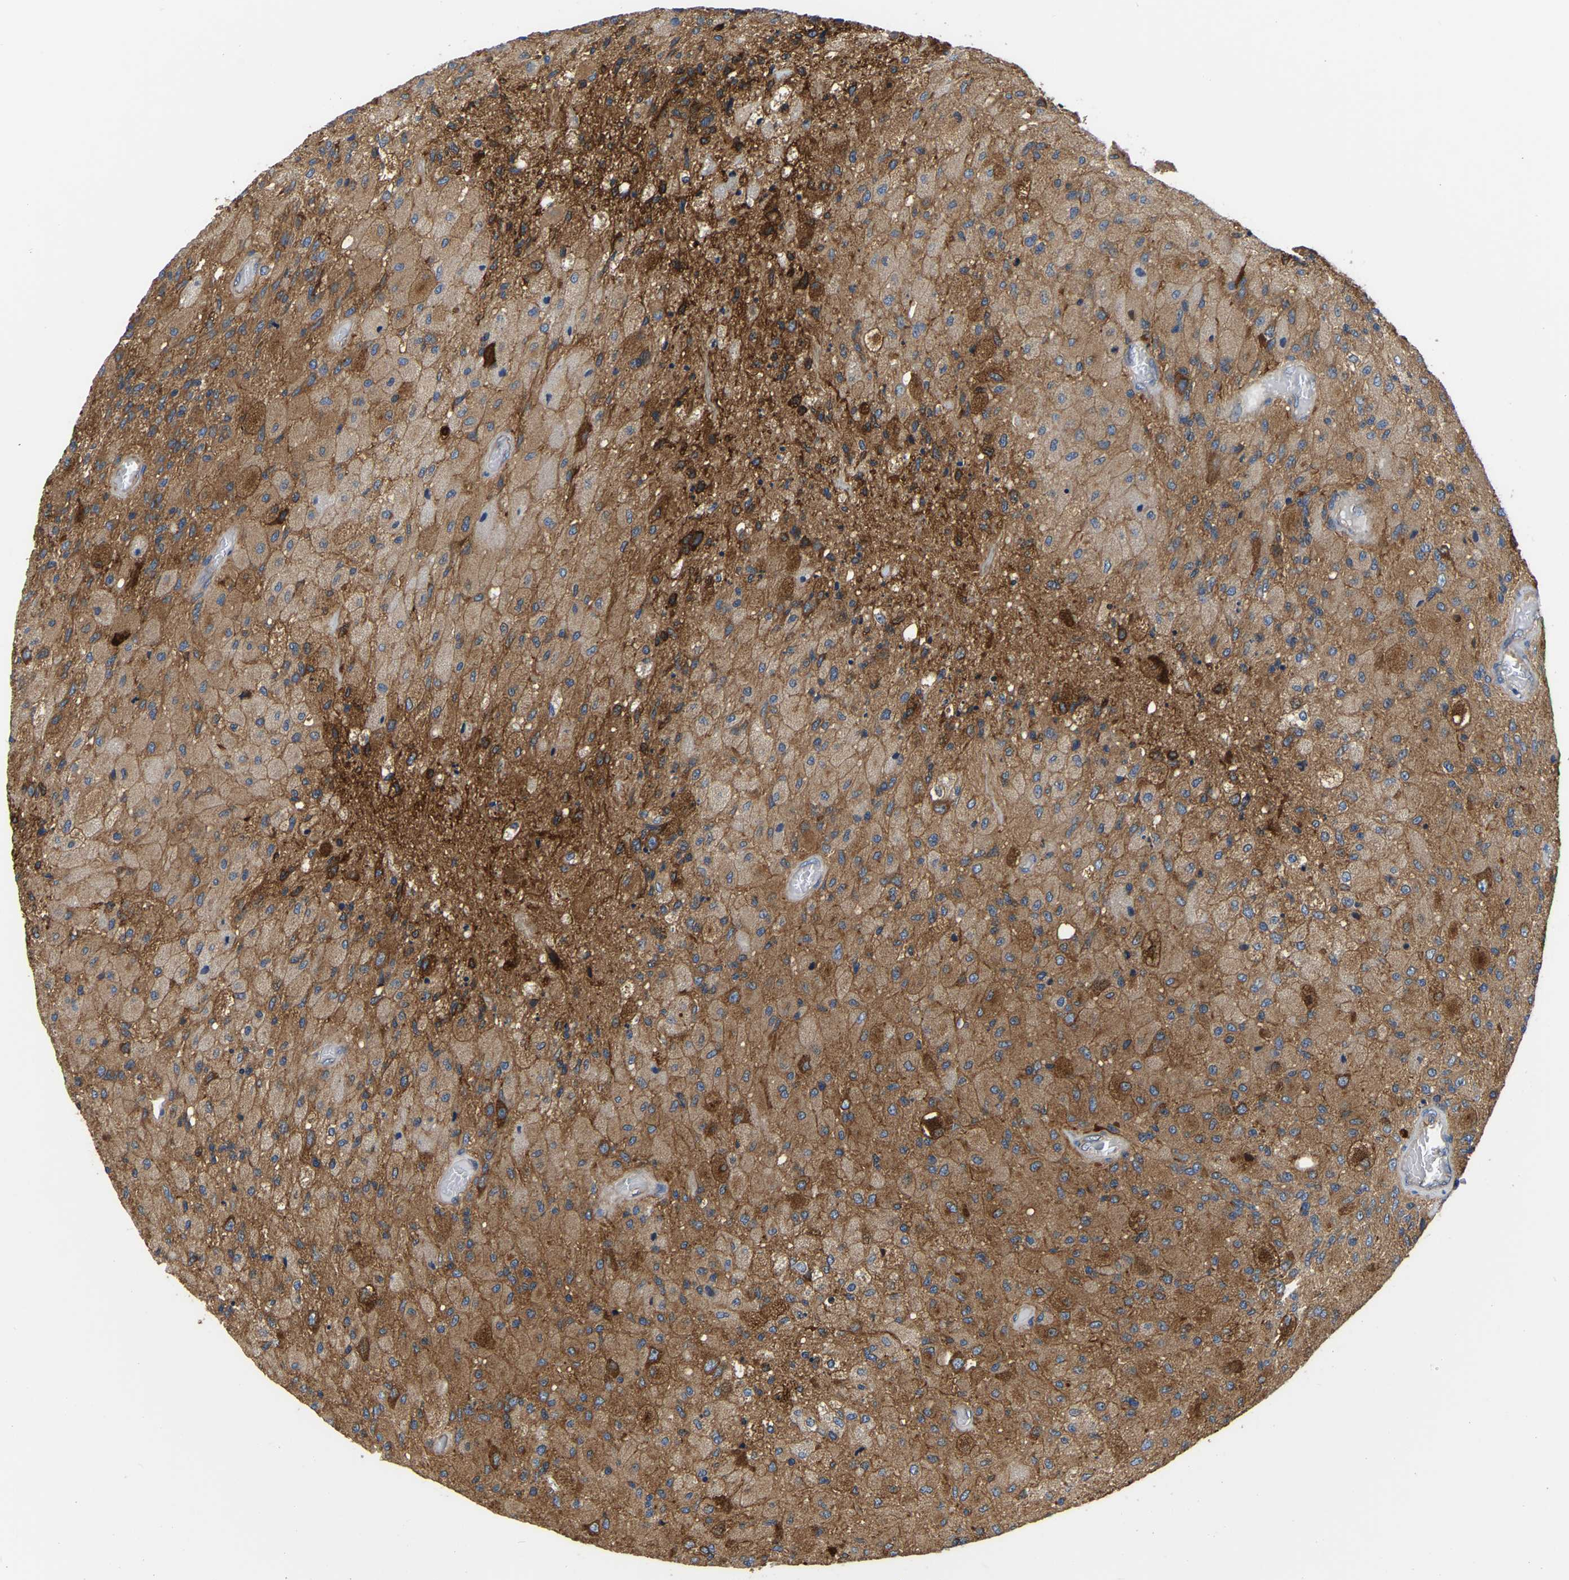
{"staining": {"intensity": "moderate", "quantity": ">75%", "location": "cytoplasmic/membranous"}, "tissue": "glioma", "cell_type": "Tumor cells", "image_type": "cancer", "snomed": [{"axis": "morphology", "description": "Normal tissue, NOS"}, {"axis": "morphology", "description": "Glioma, malignant, High grade"}, {"axis": "topography", "description": "Cerebral cortex"}], "caption": "DAB (3,3'-diaminobenzidine) immunohistochemical staining of human glioma reveals moderate cytoplasmic/membranous protein positivity in about >75% of tumor cells.", "gene": "GARS1", "patient": {"sex": "male", "age": 77}}